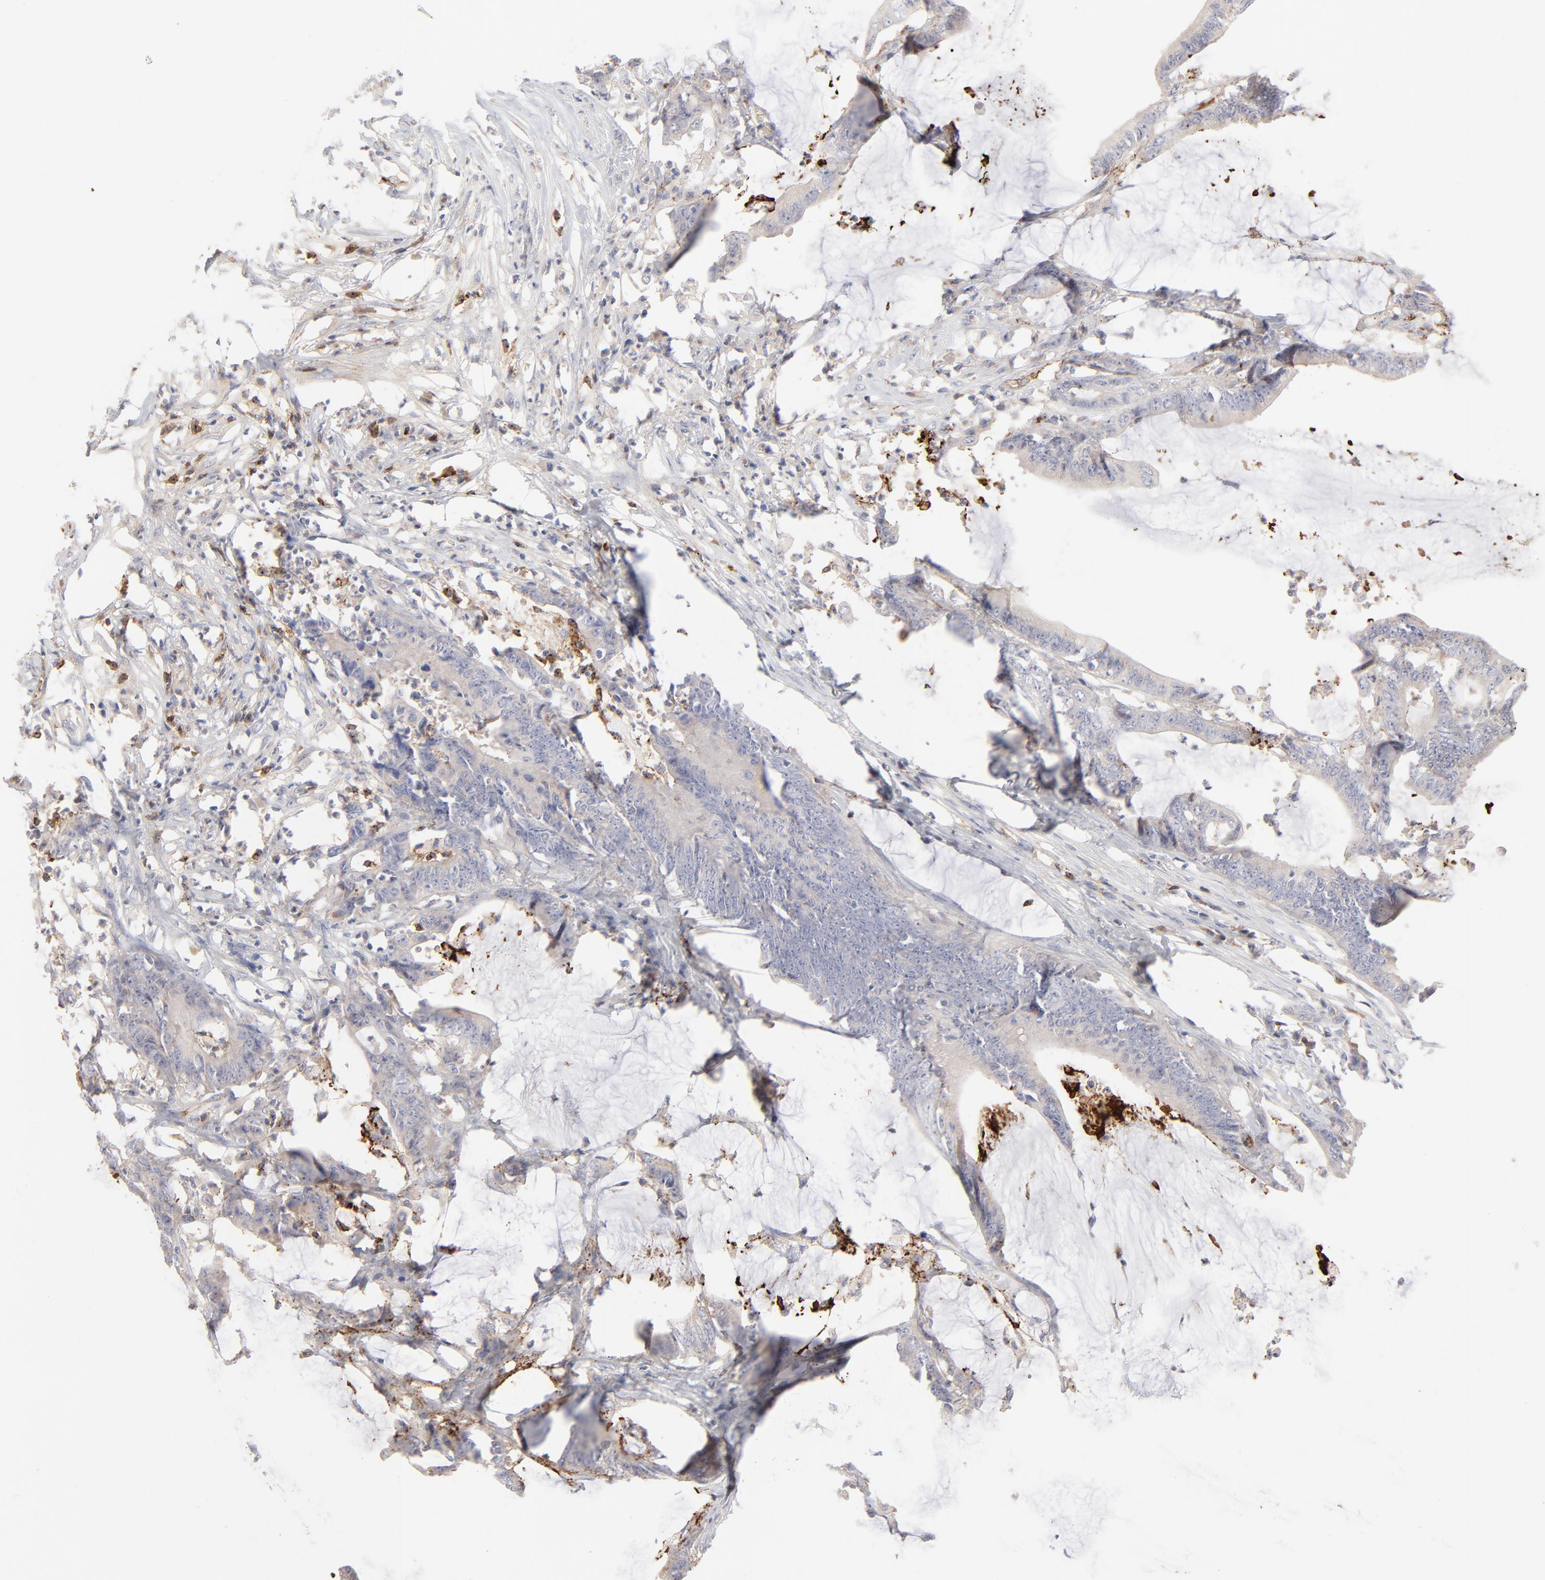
{"staining": {"intensity": "weak", "quantity": ">75%", "location": "cytoplasmic/membranous"}, "tissue": "colorectal cancer", "cell_type": "Tumor cells", "image_type": "cancer", "snomed": [{"axis": "morphology", "description": "Adenocarcinoma, NOS"}, {"axis": "topography", "description": "Rectum"}], "caption": "Protein staining demonstrates weak cytoplasmic/membranous positivity in approximately >75% of tumor cells in colorectal adenocarcinoma. The staining was performed using DAB, with brown indicating positive protein expression. Nuclei are stained blue with hematoxylin.", "gene": "CCR3", "patient": {"sex": "female", "age": 66}}